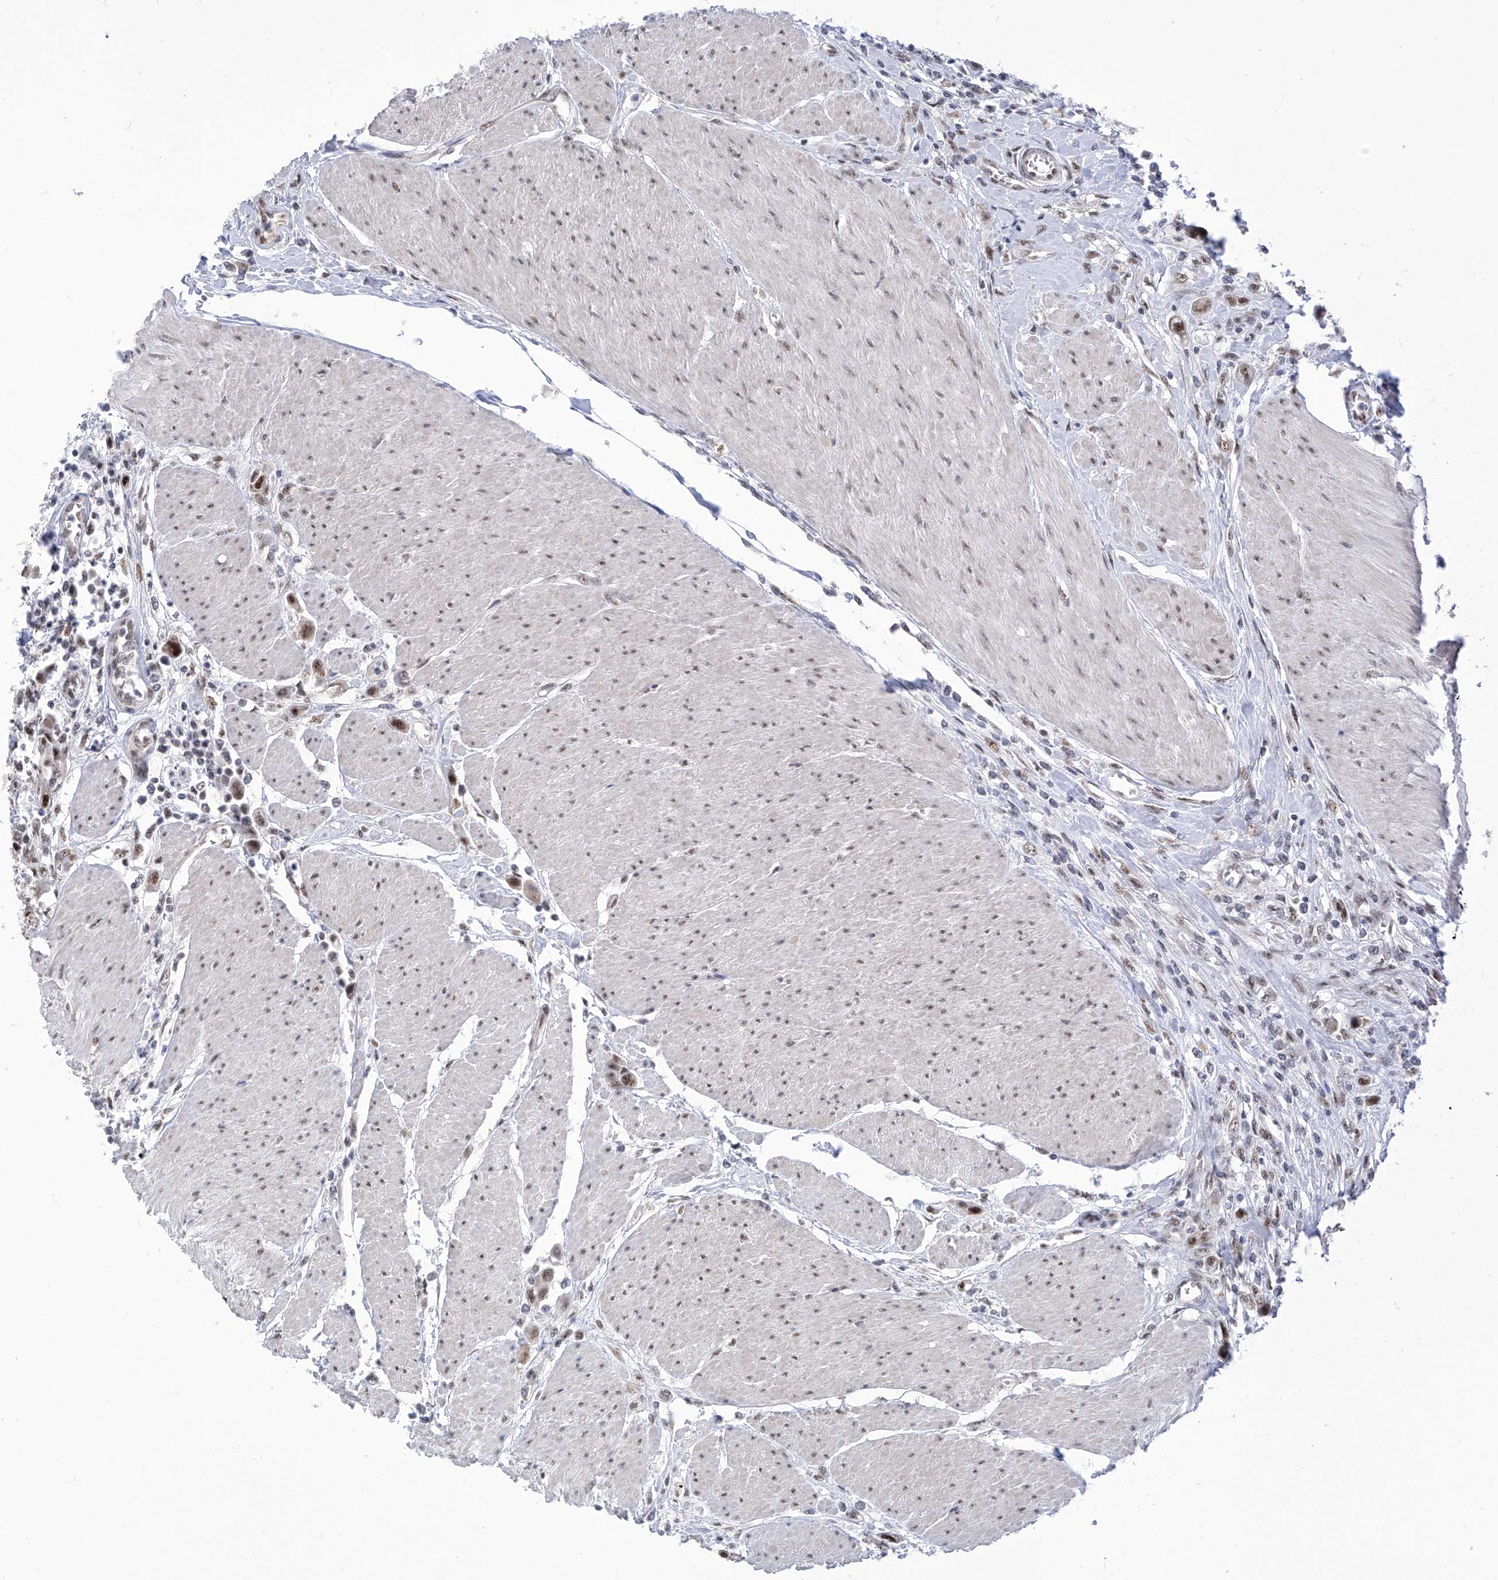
{"staining": {"intensity": "moderate", "quantity": ">75%", "location": "nuclear"}, "tissue": "urothelial cancer", "cell_type": "Tumor cells", "image_type": "cancer", "snomed": [{"axis": "morphology", "description": "Urothelial carcinoma, High grade"}, {"axis": "topography", "description": "Urinary bladder"}], "caption": "Immunohistochemistry (IHC) image of urothelial cancer stained for a protein (brown), which shows medium levels of moderate nuclear expression in approximately >75% of tumor cells.", "gene": "SART1", "patient": {"sex": "male", "age": 50}}